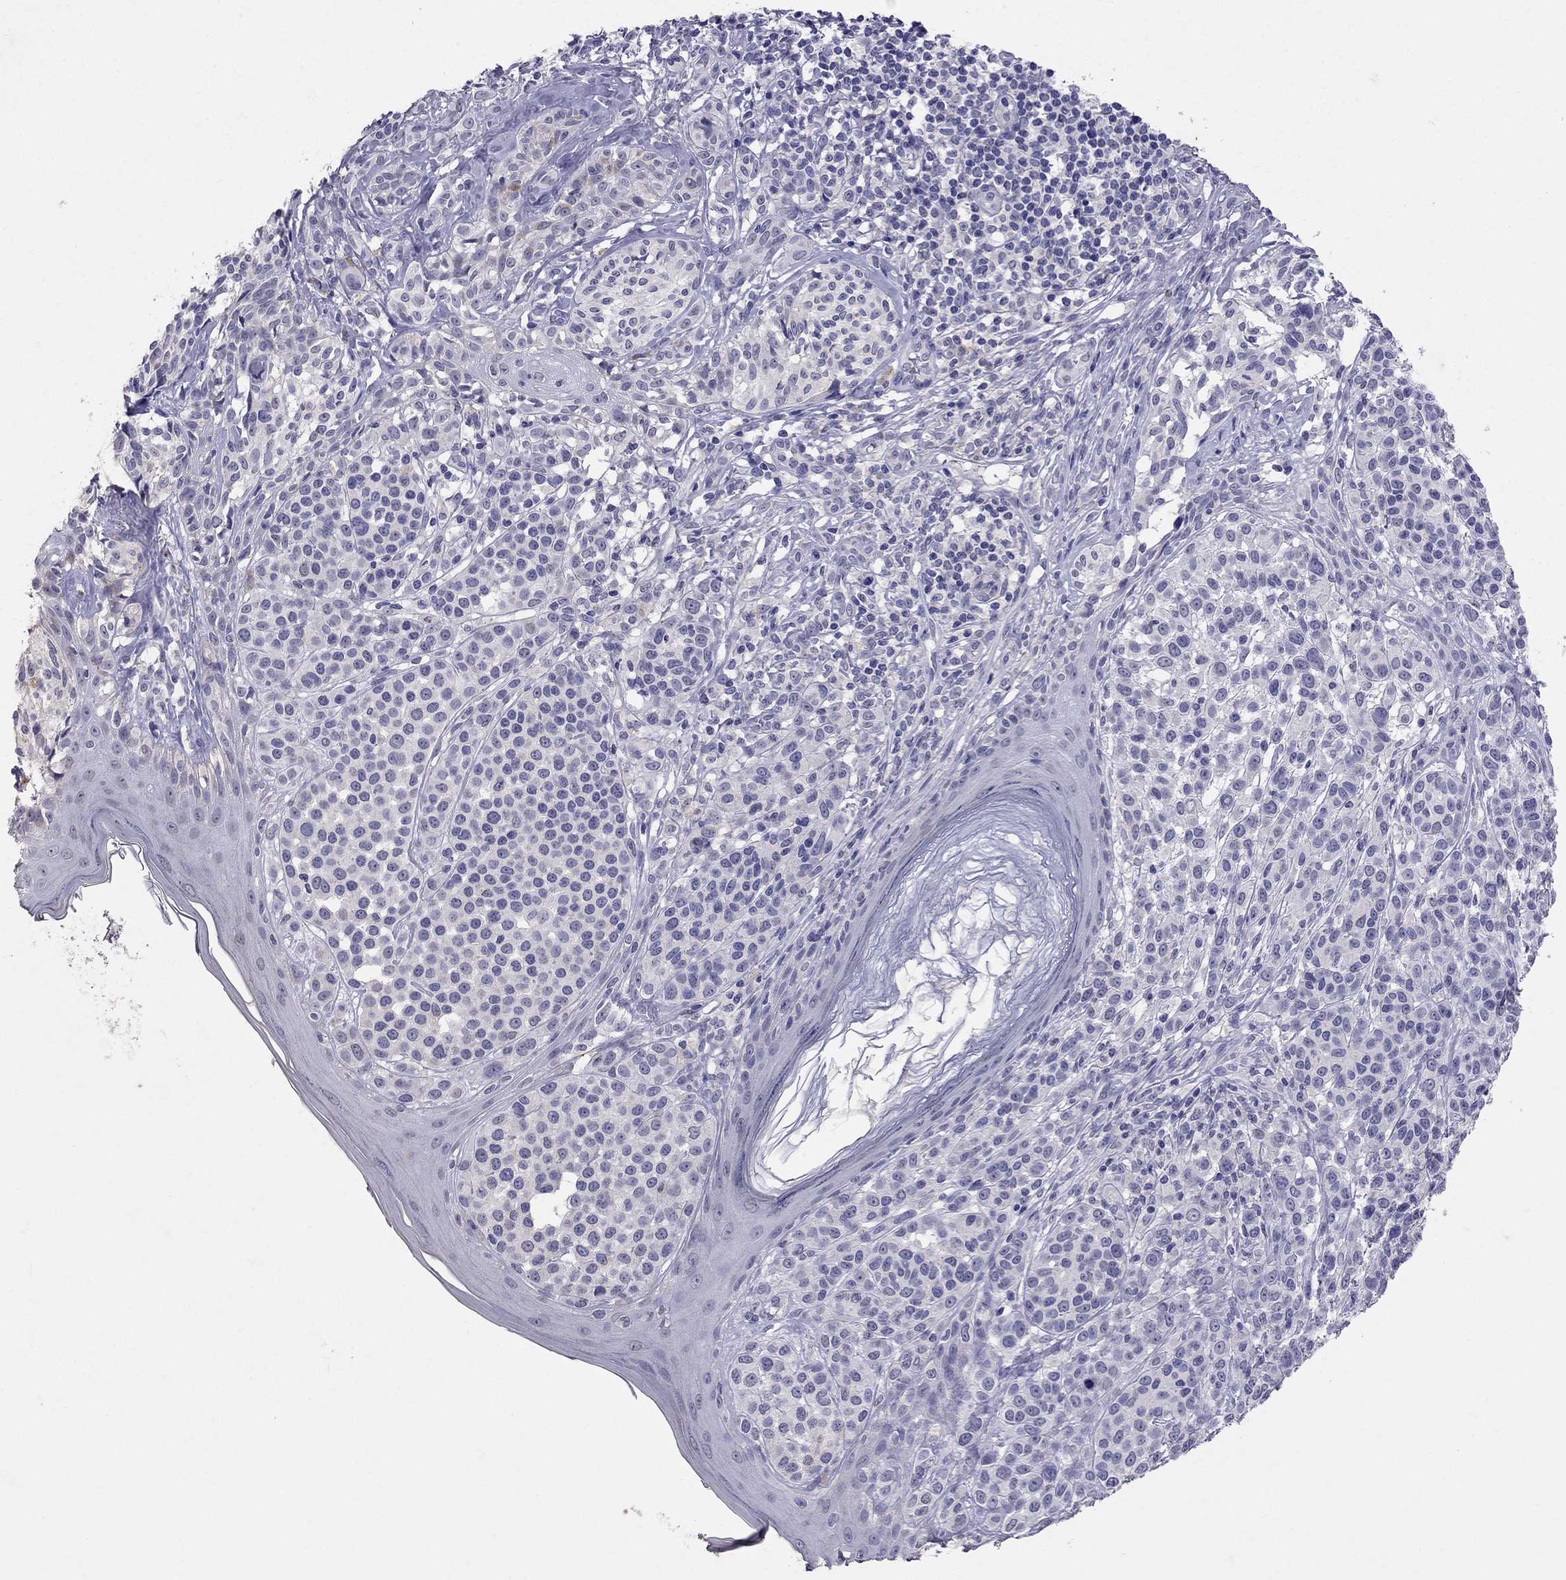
{"staining": {"intensity": "negative", "quantity": "none", "location": "none"}, "tissue": "melanoma", "cell_type": "Tumor cells", "image_type": "cancer", "snomed": [{"axis": "morphology", "description": "Malignant melanoma, NOS"}, {"axis": "topography", "description": "Skin"}], "caption": "Malignant melanoma stained for a protein using immunohistochemistry (IHC) displays no positivity tumor cells.", "gene": "FST", "patient": {"sex": "male", "age": 79}}